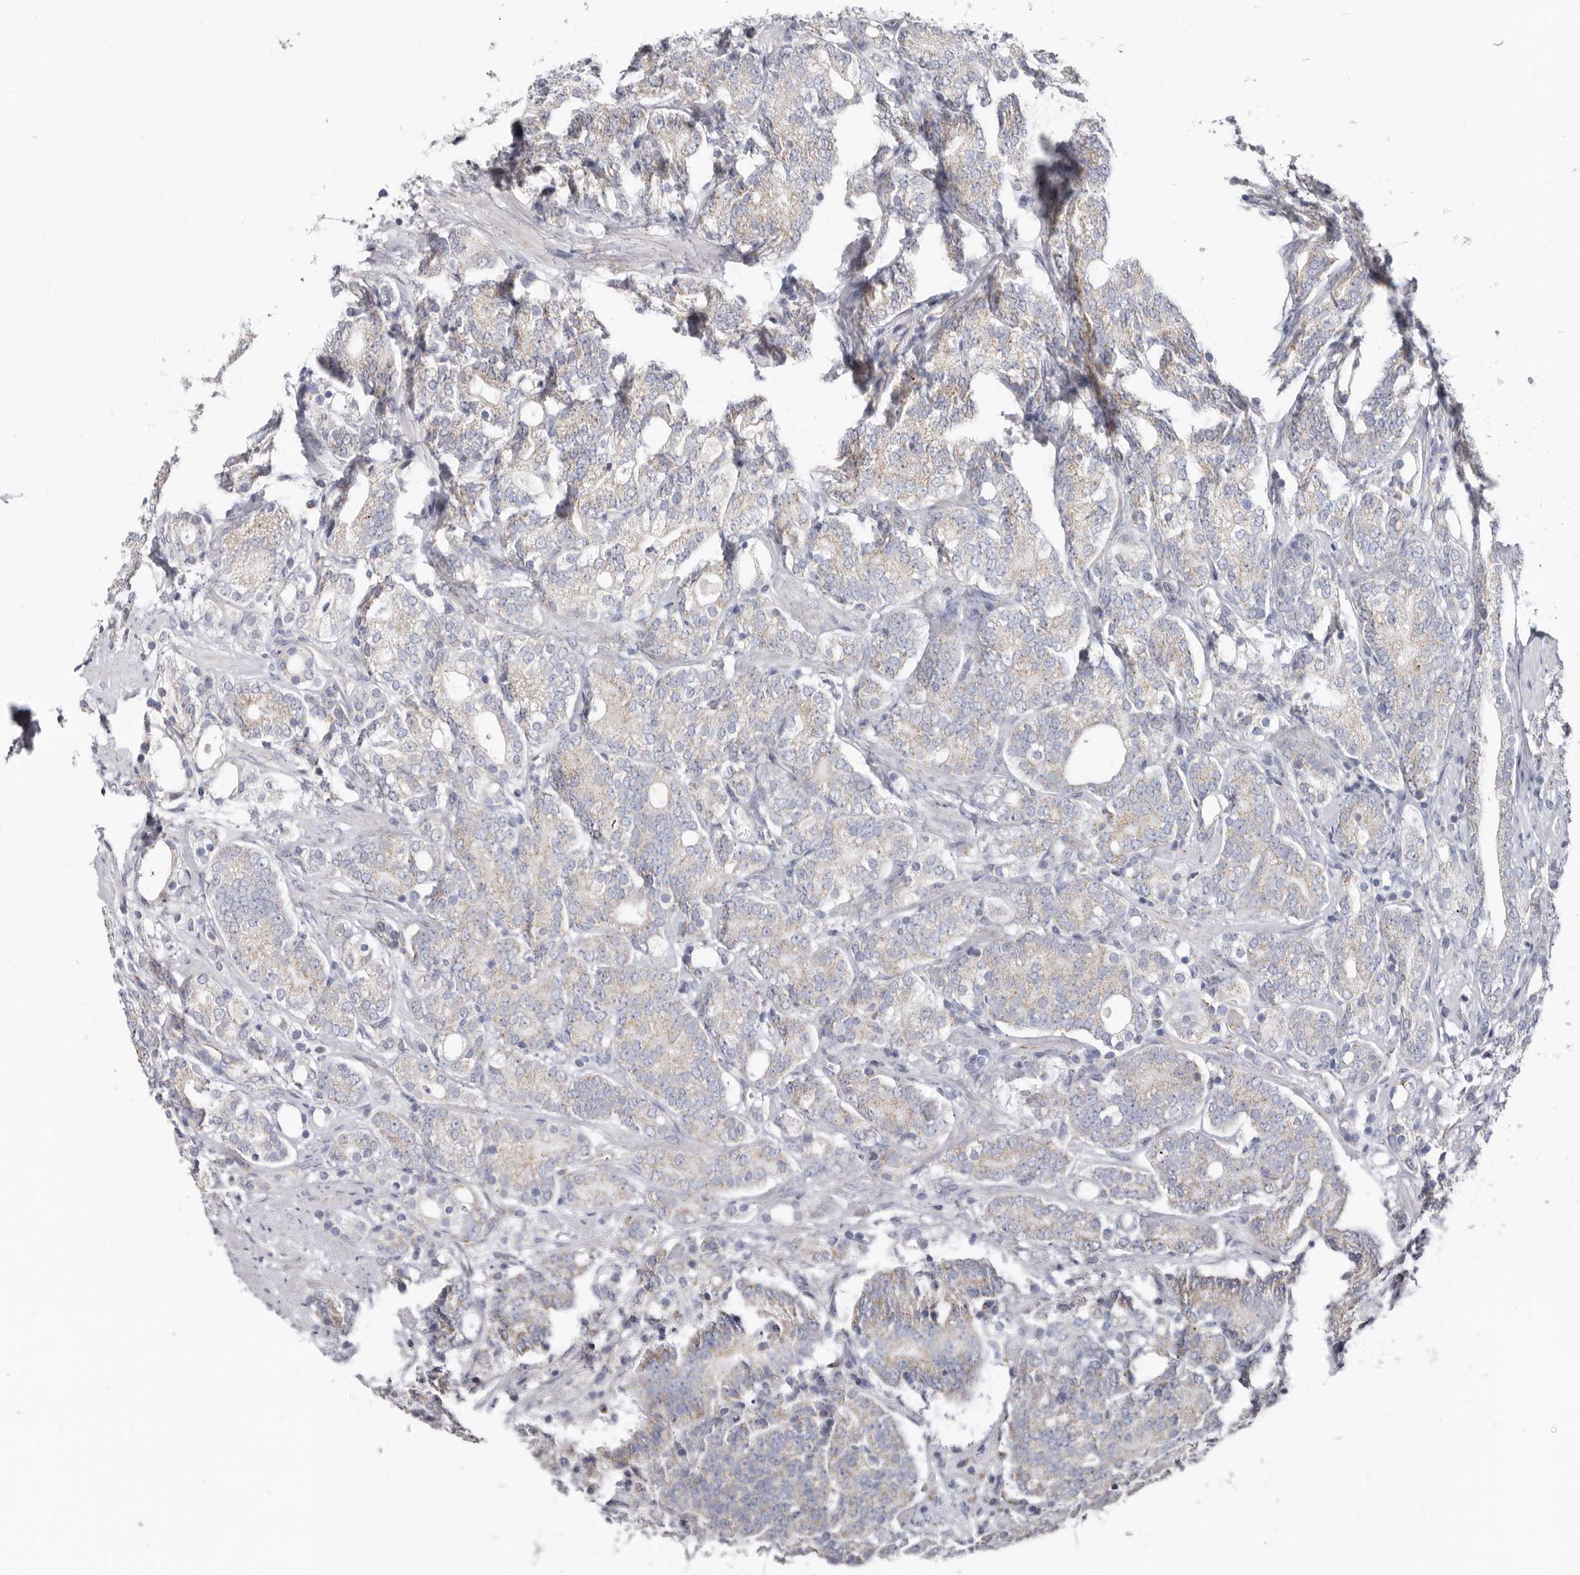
{"staining": {"intensity": "weak", "quantity": ">75%", "location": "cytoplasmic/membranous"}, "tissue": "prostate cancer", "cell_type": "Tumor cells", "image_type": "cancer", "snomed": [{"axis": "morphology", "description": "Adenocarcinoma, High grade"}, {"axis": "topography", "description": "Prostate"}], "caption": "The photomicrograph reveals staining of prostate cancer, revealing weak cytoplasmic/membranous protein positivity (brown color) within tumor cells.", "gene": "RSPO2", "patient": {"sex": "male", "age": 57}}